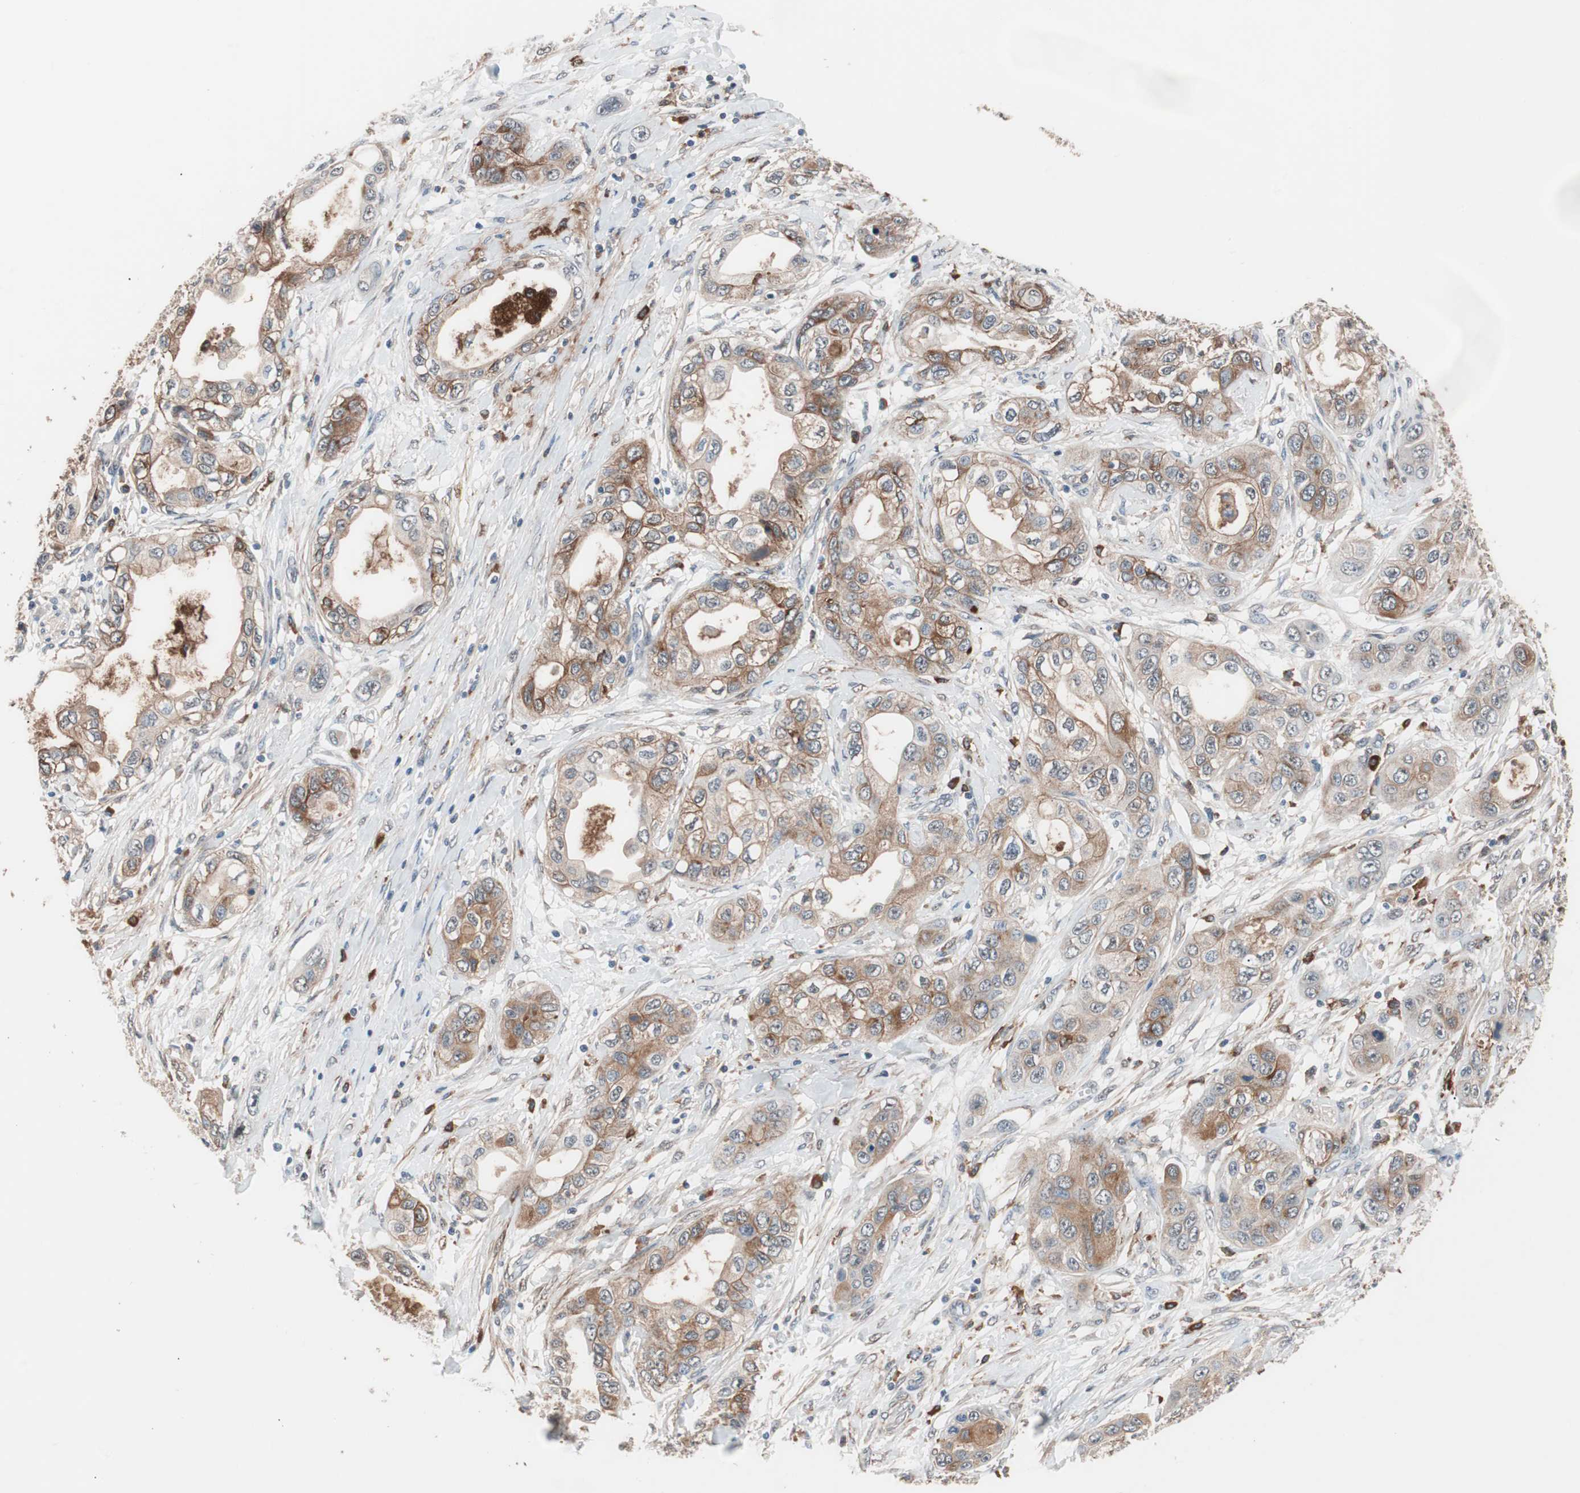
{"staining": {"intensity": "weak", "quantity": "25%-75%", "location": "cytoplasmic/membranous"}, "tissue": "pancreatic cancer", "cell_type": "Tumor cells", "image_type": "cancer", "snomed": [{"axis": "morphology", "description": "Adenocarcinoma, NOS"}, {"axis": "topography", "description": "Pancreas"}], "caption": "Protein staining demonstrates weak cytoplasmic/membranous staining in about 25%-75% of tumor cells in pancreatic cancer. The staining was performed using DAB to visualize the protein expression in brown, while the nuclei were stained in blue with hematoxylin (Magnification: 20x).", "gene": "LITAF", "patient": {"sex": "female", "age": 70}}